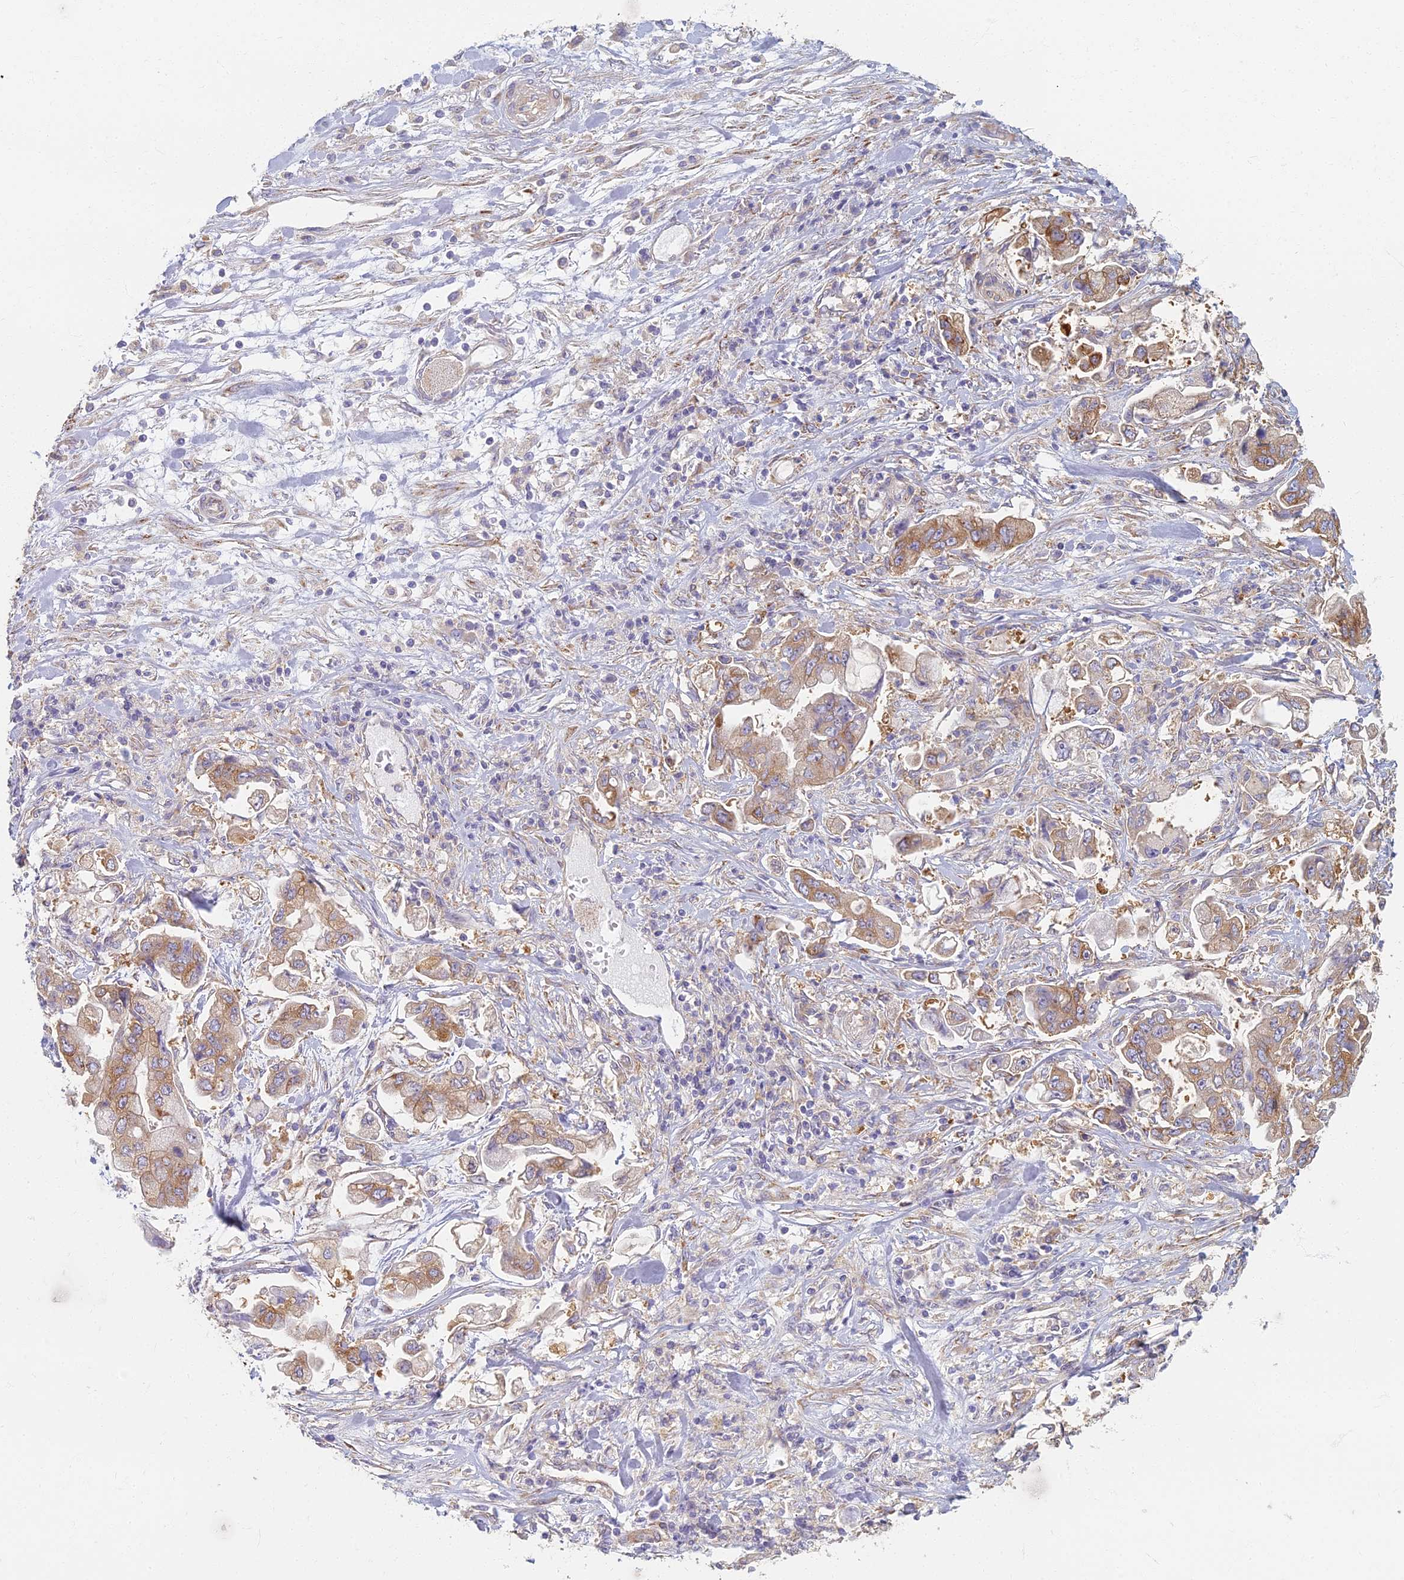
{"staining": {"intensity": "moderate", "quantity": ">75%", "location": "cytoplasmic/membranous"}, "tissue": "stomach cancer", "cell_type": "Tumor cells", "image_type": "cancer", "snomed": [{"axis": "morphology", "description": "Adenocarcinoma, NOS"}, {"axis": "topography", "description": "Stomach"}], "caption": "Protein staining by immunohistochemistry shows moderate cytoplasmic/membranous positivity in approximately >75% of tumor cells in stomach adenocarcinoma.", "gene": "RBSN", "patient": {"sex": "male", "age": 62}}